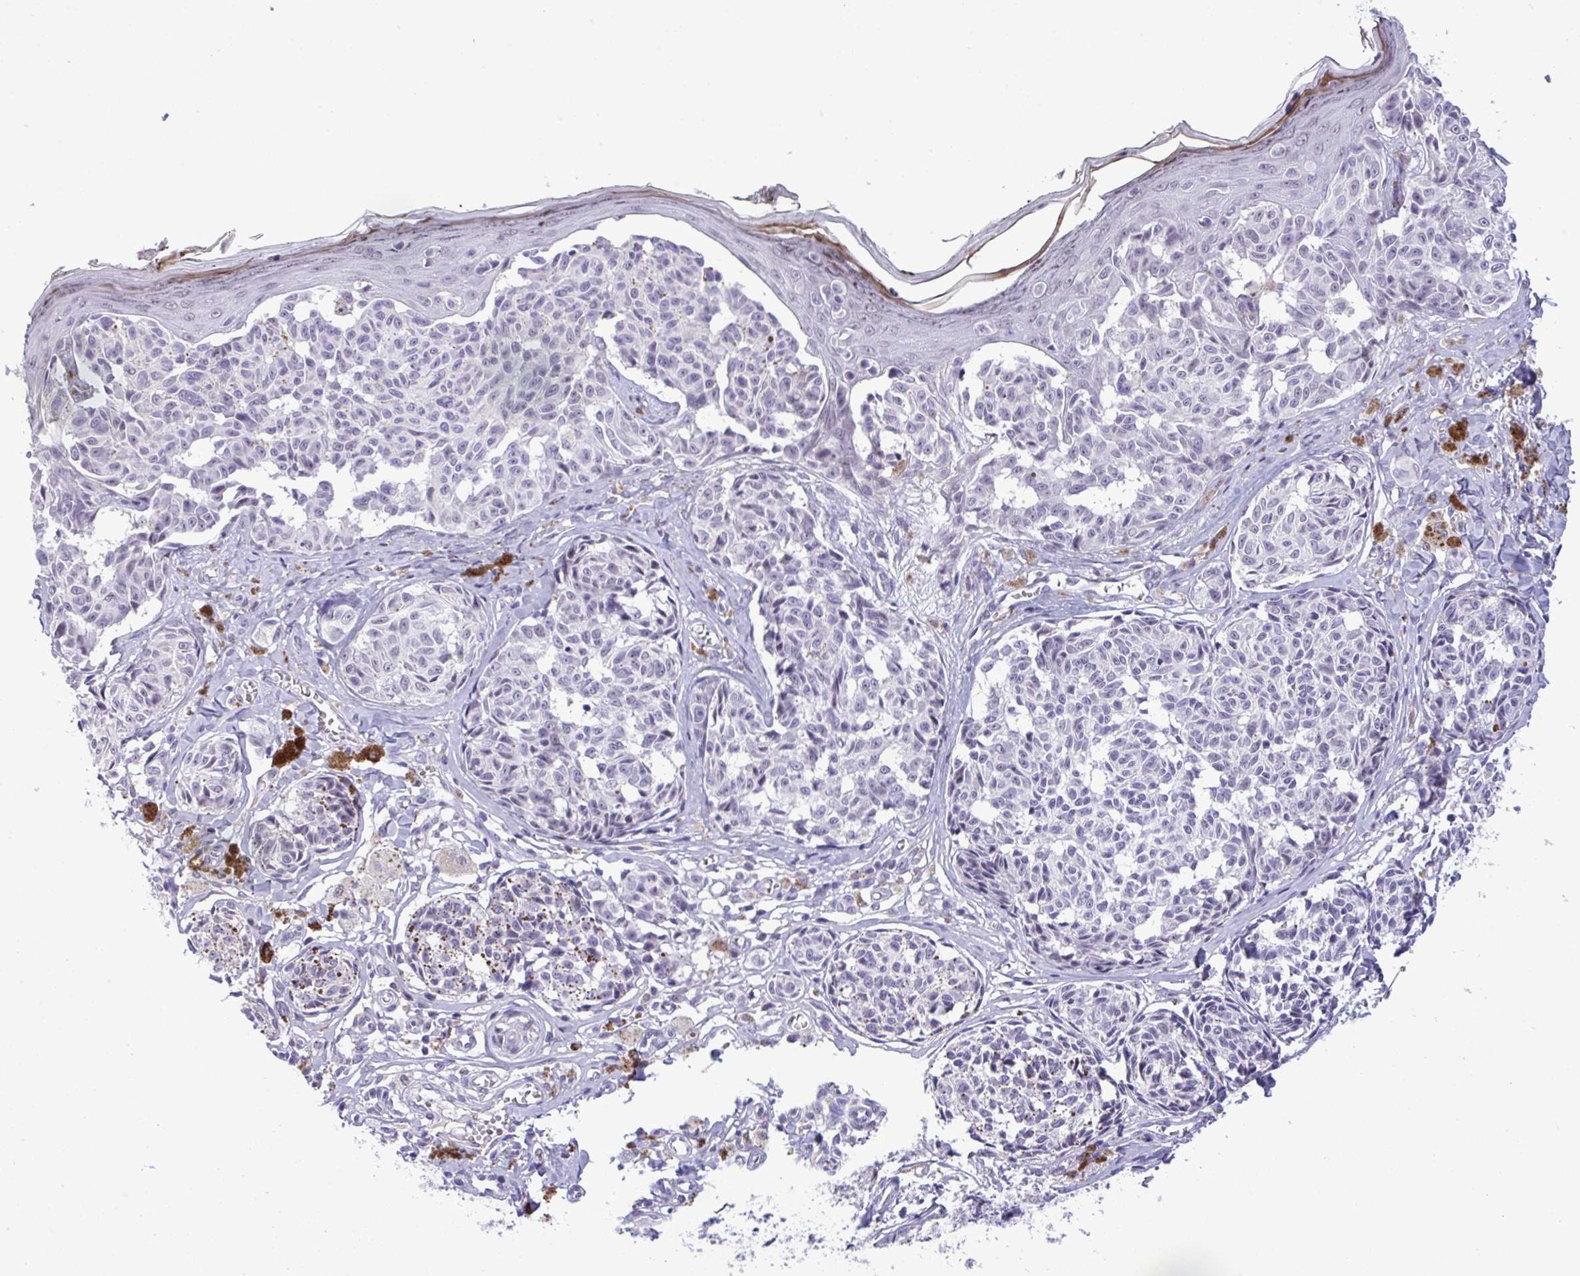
{"staining": {"intensity": "negative", "quantity": "none", "location": "none"}, "tissue": "melanoma", "cell_type": "Tumor cells", "image_type": "cancer", "snomed": [{"axis": "morphology", "description": "Malignant melanoma, NOS"}, {"axis": "topography", "description": "Skin"}], "caption": "There is no significant staining in tumor cells of malignant melanoma. (DAB immunohistochemistry (IHC), high magnification).", "gene": "YBX2", "patient": {"sex": "female", "age": 43}}